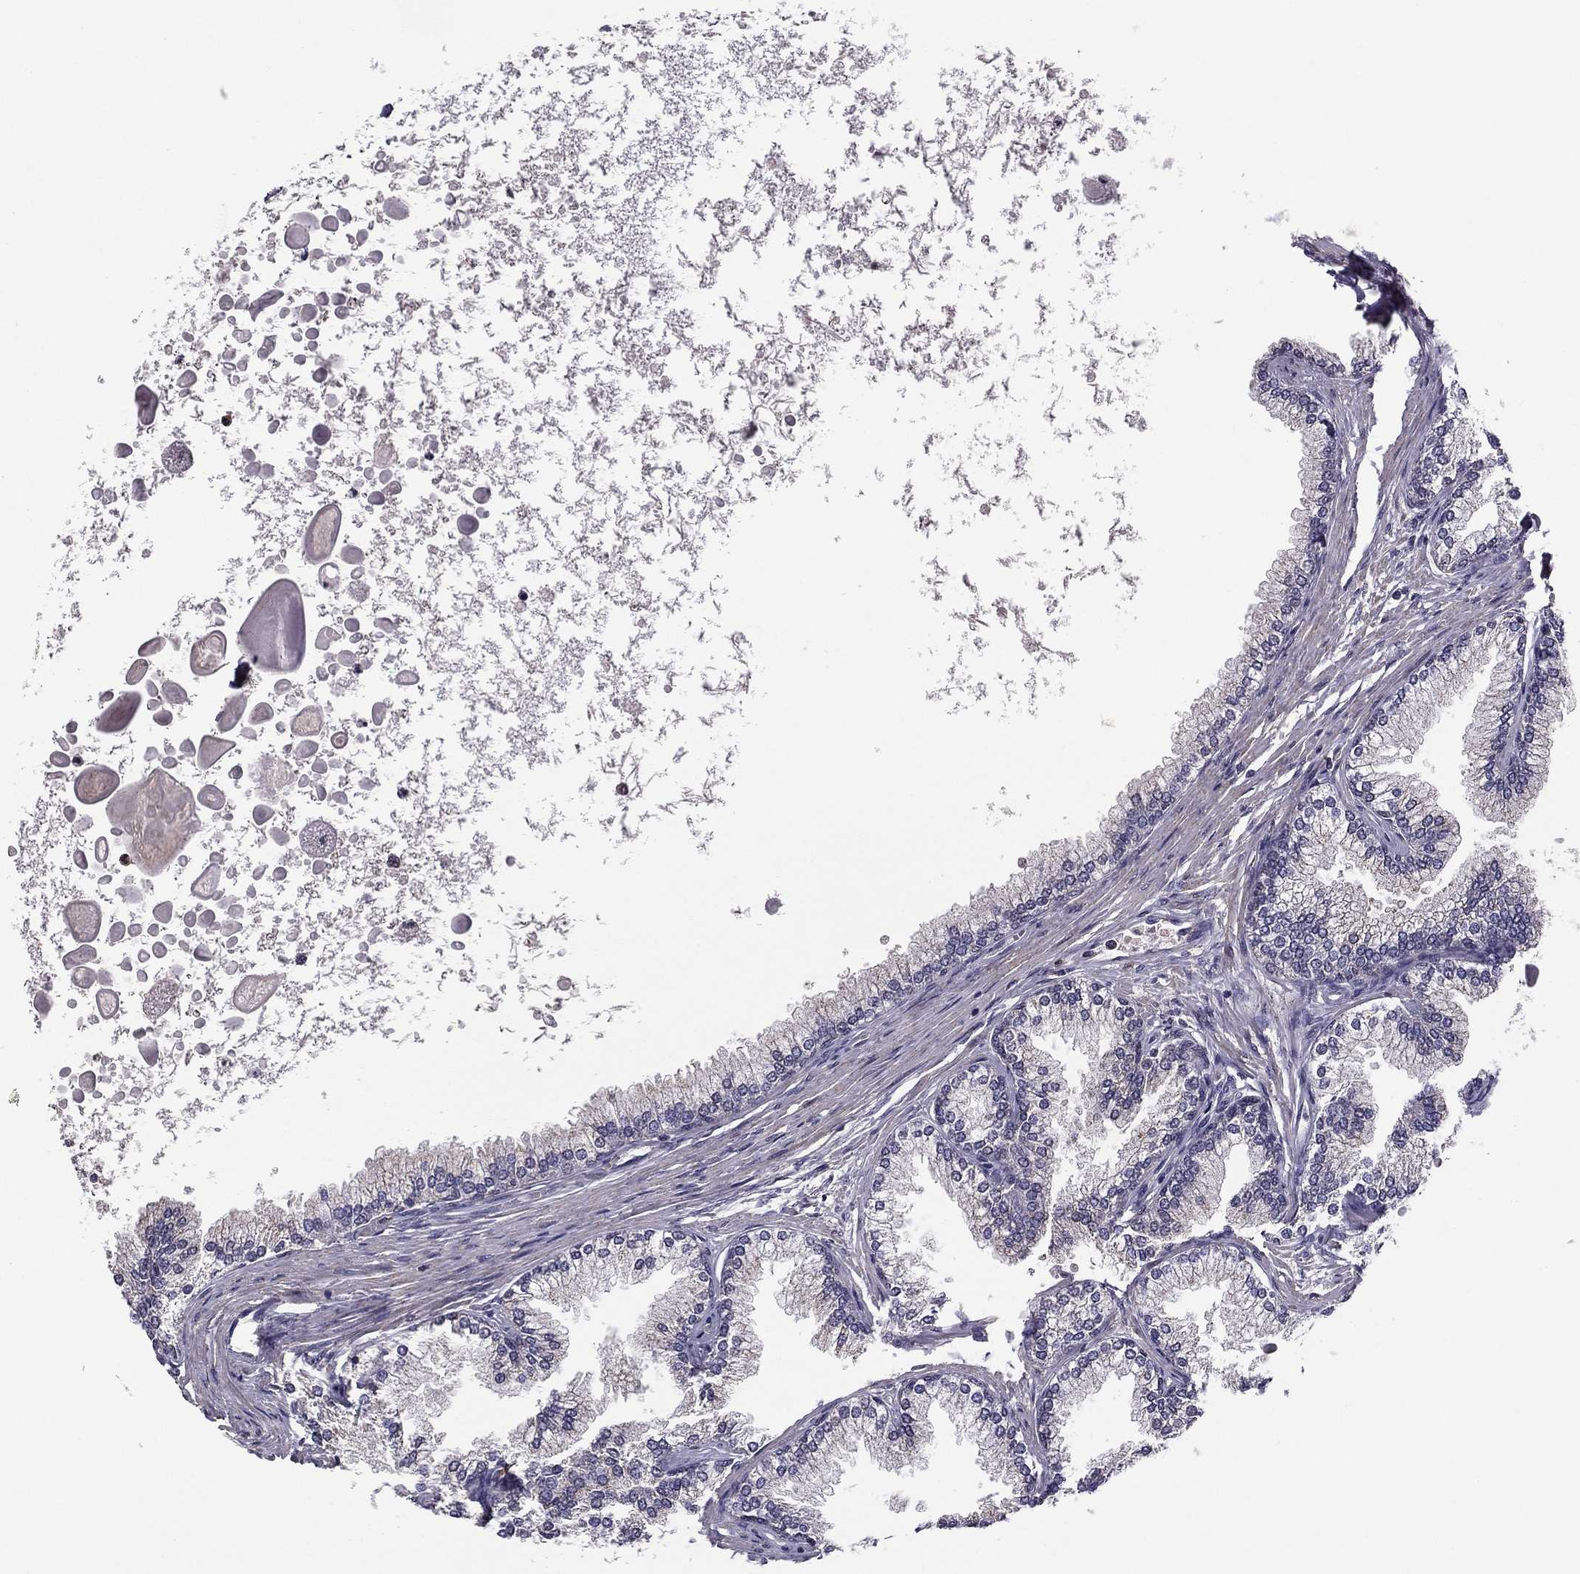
{"staining": {"intensity": "negative", "quantity": "none", "location": "none"}, "tissue": "prostate", "cell_type": "Glandular cells", "image_type": "normal", "snomed": [{"axis": "morphology", "description": "Normal tissue, NOS"}, {"axis": "topography", "description": "Prostate"}], "caption": "Glandular cells are negative for protein expression in normal human prostate. The staining is performed using DAB (3,3'-diaminobenzidine) brown chromogen with nuclei counter-stained in using hematoxylin.", "gene": "HCN1", "patient": {"sex": "male", "age": 72}}